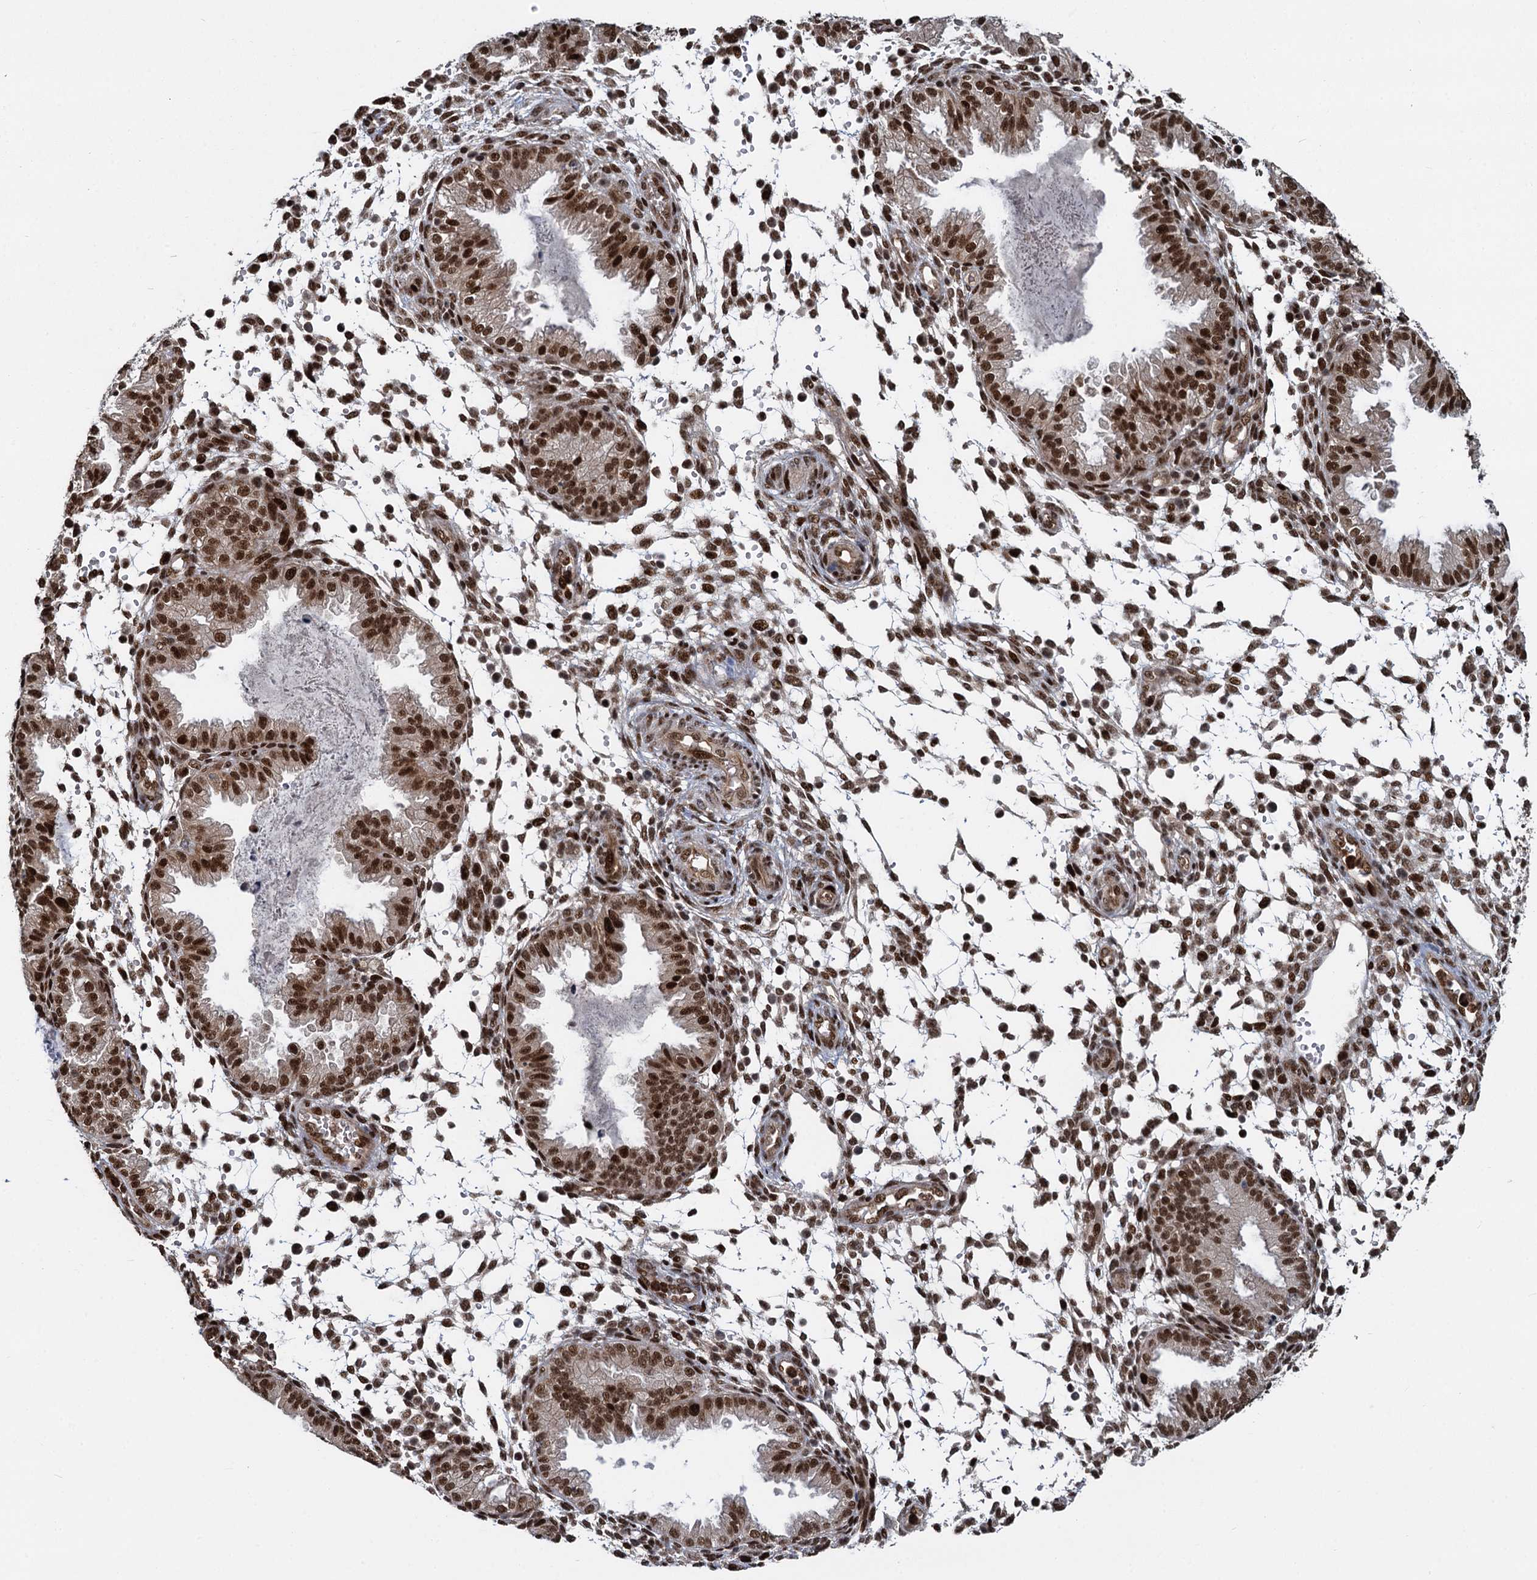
{"staining": {"intensity": "moderate", "quantity": "25%-75%", "location": "nuclear"}, "tissue": "endometrium", "cell_type": "Cells in endometrial stroma", "image_type": "normal", "snomed": [{"axis": "morphology", "description": "Normal tissue, NOS"}, {"axis": "topography", "description": "Endometrium"}], "caption": "Immunohistochemical staining of benign human endometrium demonstrates medium levels of moderate nuclear staining in approximately 25%-75% of cells in endometrial stroma.", "gene": "ANKRD49", "patient": {"sex": "female", "age": 33}}